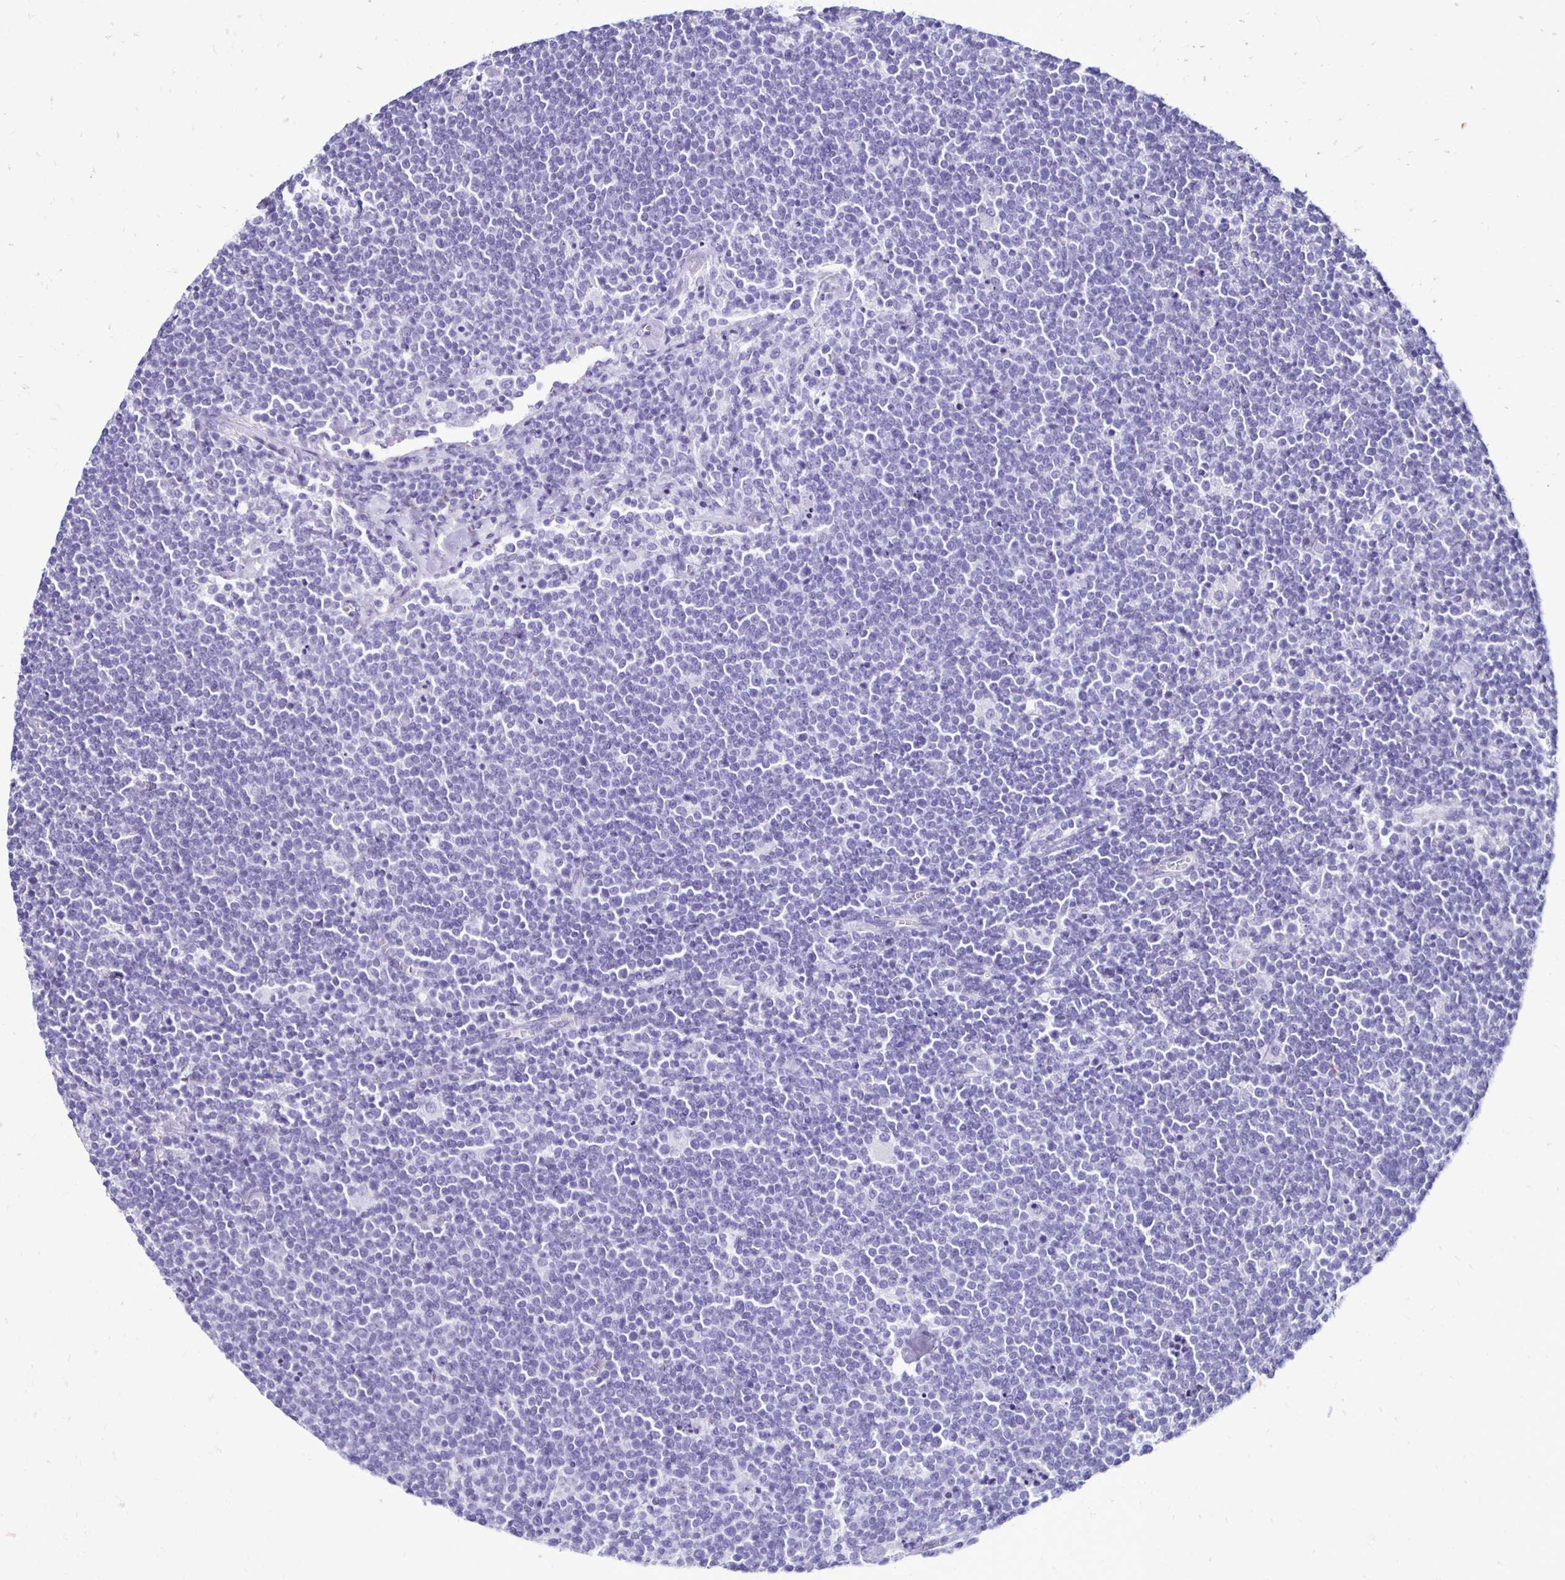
{"staining": {"intensity": "negative", "quantity": "none", "location": "none"}, "tissue": "lymphoma", "cell_type": "Tumor cells", "image_type": "cancer", "snomed": [{"axis": "morphology", "description": "Malignant lymphoma, non-Hodgkin's type, High grade"}, {"axis": "topography", "description": "Lymph node"}], "caption": "Histopathology image shows no significant protein positivity in tumor cells of high-grade malignant lymphoma, non-Hodgkin's type. Brightfield microscopy of IHC stained with DAB (brown) and hematoxylin (blue), captured at high magnification.", "gene": "CST5", "patient": {"sex": "male", "age": 61}}